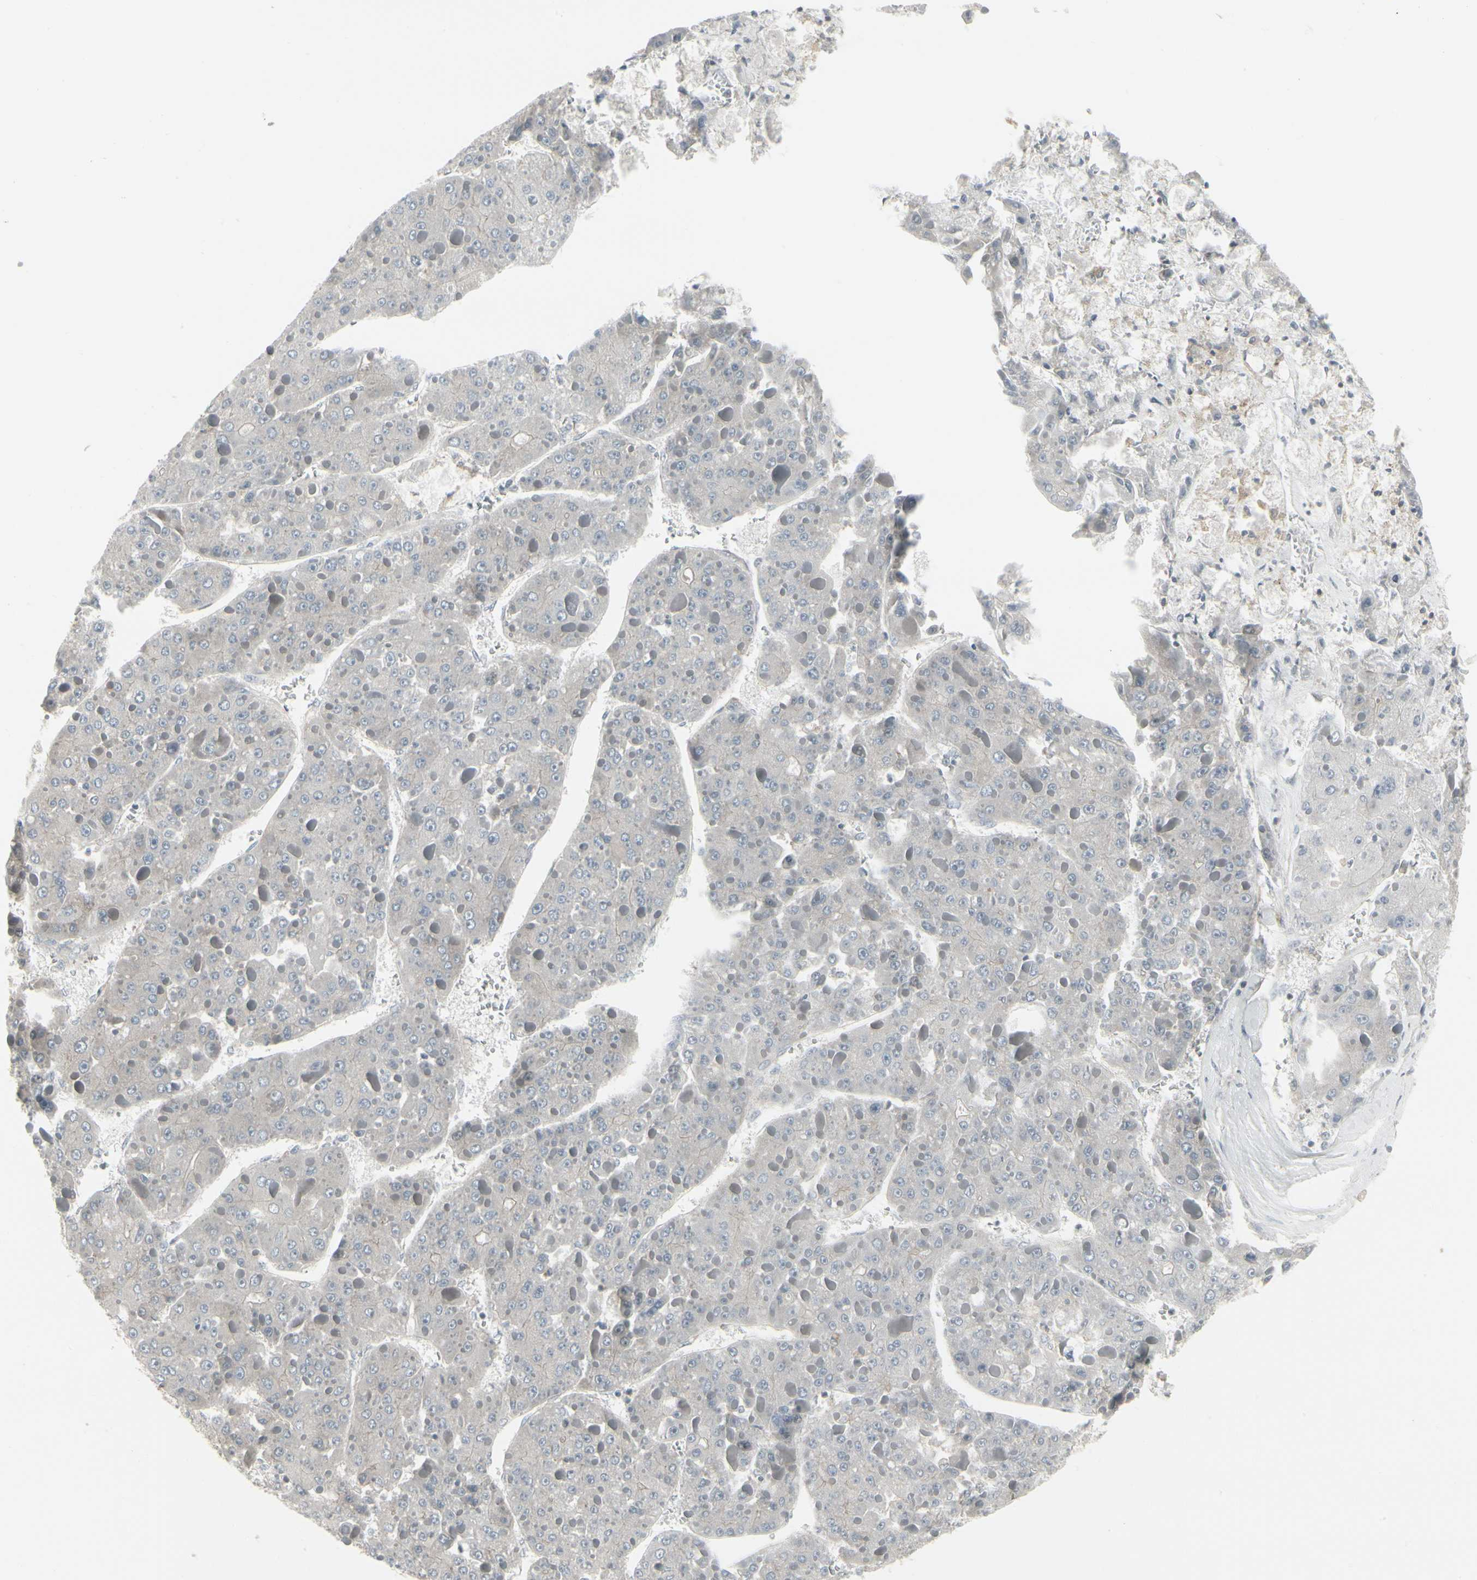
{"staining": {"intensity": "negative", "quantity": "none", "location": "none"}, "tissue": "liver cancer", "cell_type": "Tumor cells", "image_type": "cancer", "snomed": [{"axis": "morphology", "description": "Carcinoma, Hepatocellular, NOS"}, {"axis": "topography", "description": "Liver"}], "caption": "This is a image of IHC staining of liver hepatocellular carcinoma, which shows no staining in tumor cells.", "gene": "EPS15", "patient": {"sex": "female", "age": 73}}